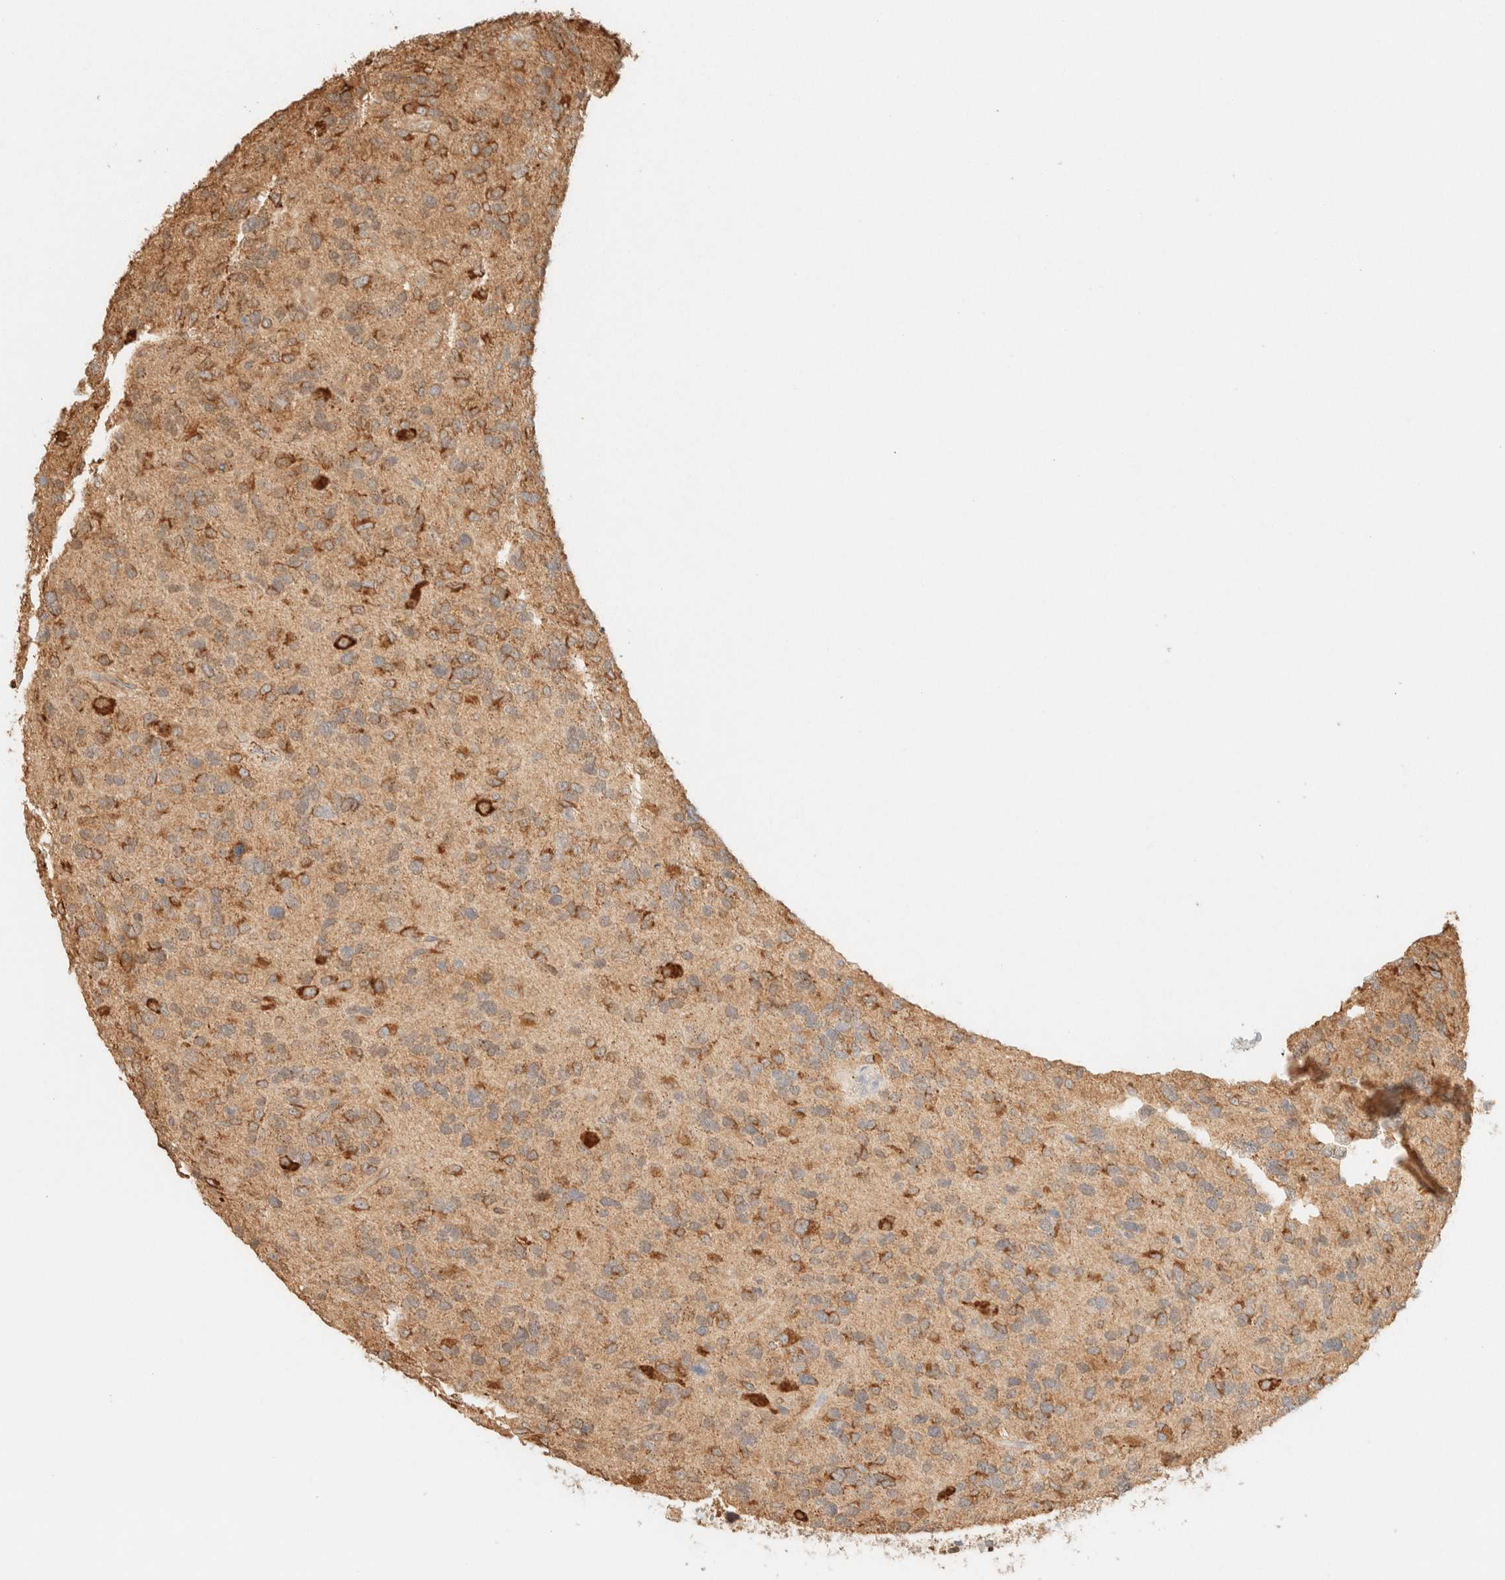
{"staining": {"intensity": "moderate", "quantity": ">75%", "location": "cytoplasmic/membranous"}, "tissue": "glioma", "cell_type": "Tumor cells", "image_type": "cancer", "snomed": [{"axis": "morphology", "description": "Glioma, malignant, High grade"}, {"axis": "topography", "description": "Brain"}], "caption": "Malignant high-grade glioma tissue displays moderate cytoplasmic/membranous positivity in approximately >75% of tumor cells", "gene": "SPARCL1", "patient": {"sex": "female", "age": 58}}